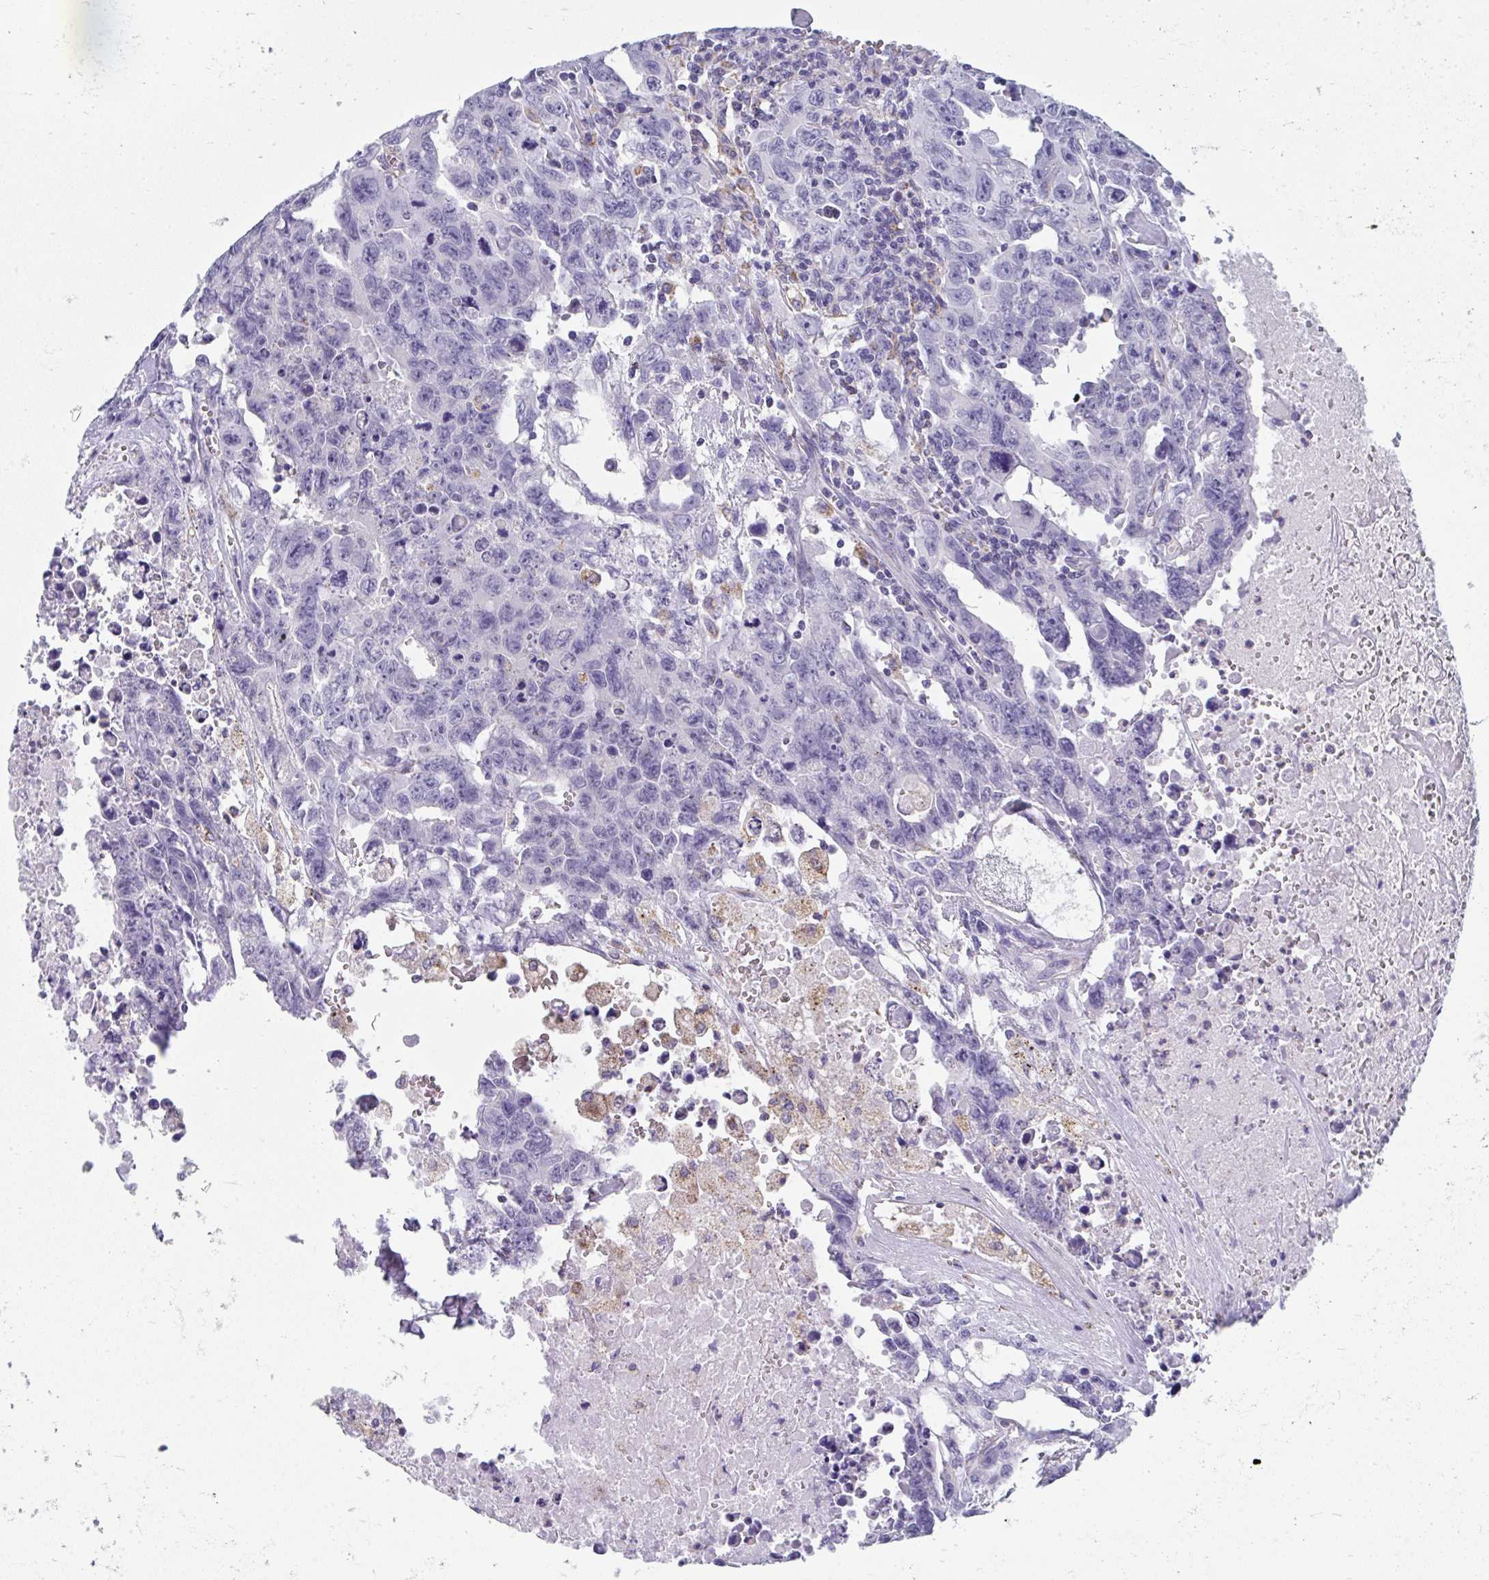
{"staining": {"intensity": "negative", "quantity": "none", "location": "none"}, "tissue": "testis cancer", "cell_type": "Tumor cells", "image_type": "cancer", "snomed": [{"axis": "morphology", "description": "Carcinoma, Embryonal, NOS"}, {"axis": "topography", "description": "Testis"}], "caption": "The micrograph demonstrates no significant expression in tumor cells of embryonal carcinoma (testis).", "gene": "MGAM2", "patient": {"sex": "male", "age": 24}}